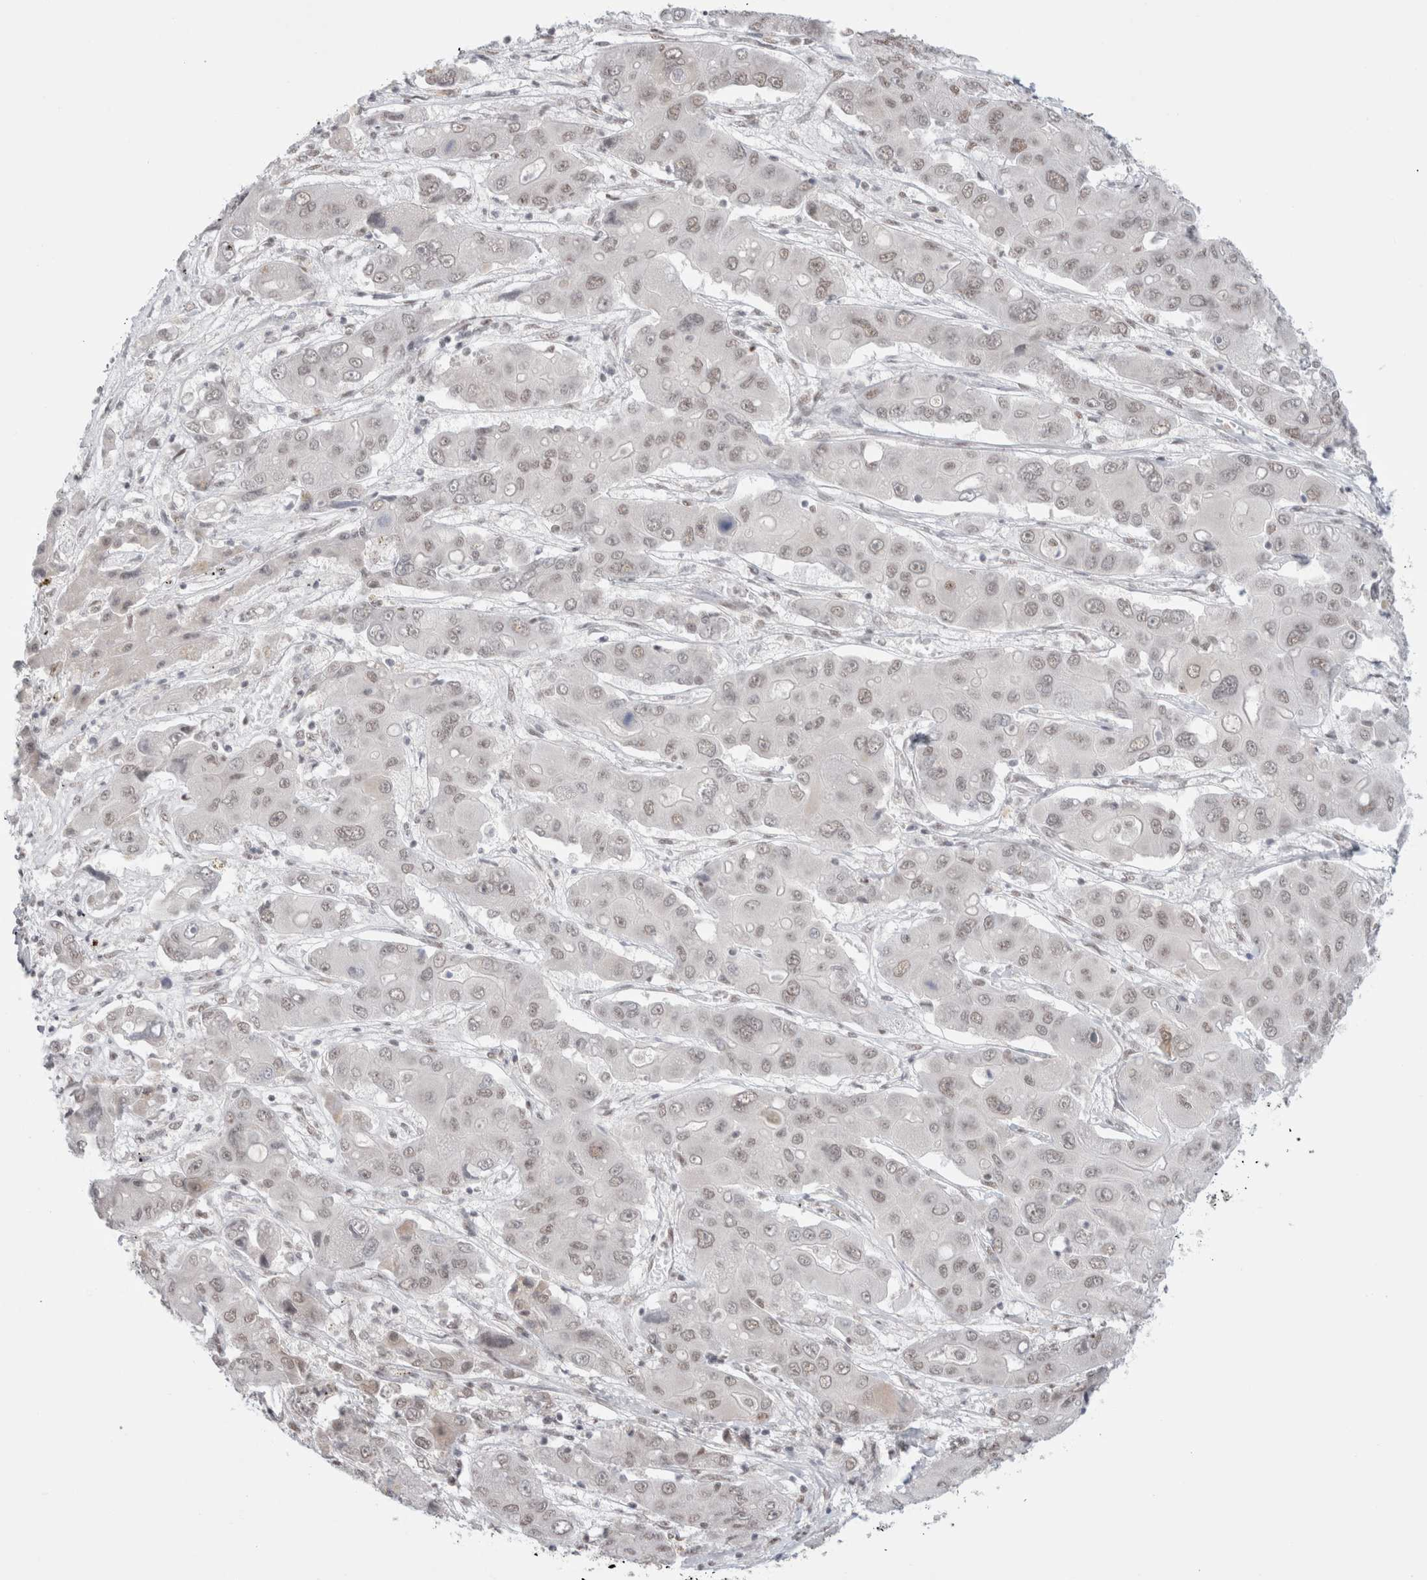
{"staining": {"intensity": "weak", "quantity": "<25%", "location": "nuclear"}, "tissue": "liver cancer", "cell_type": "Tumor cells", "image_type": "cancer", "snomed": [{"axis": "morphology", "description": "Cholangiocarcinoma"}, {"axis": "topography", "description": "Liver"}], "caption": "This image is of cholangiocarcinoma (liver) stained with IHC to label a protein in brown with the nuclei are counter-stained blue. There is no positivity in tumor cells. (Immunohistochemistry (ihc), brightfield microscopy, high magnification).", "gene": "TRMT12", "patient": {"sex": "male", "age": 67}}